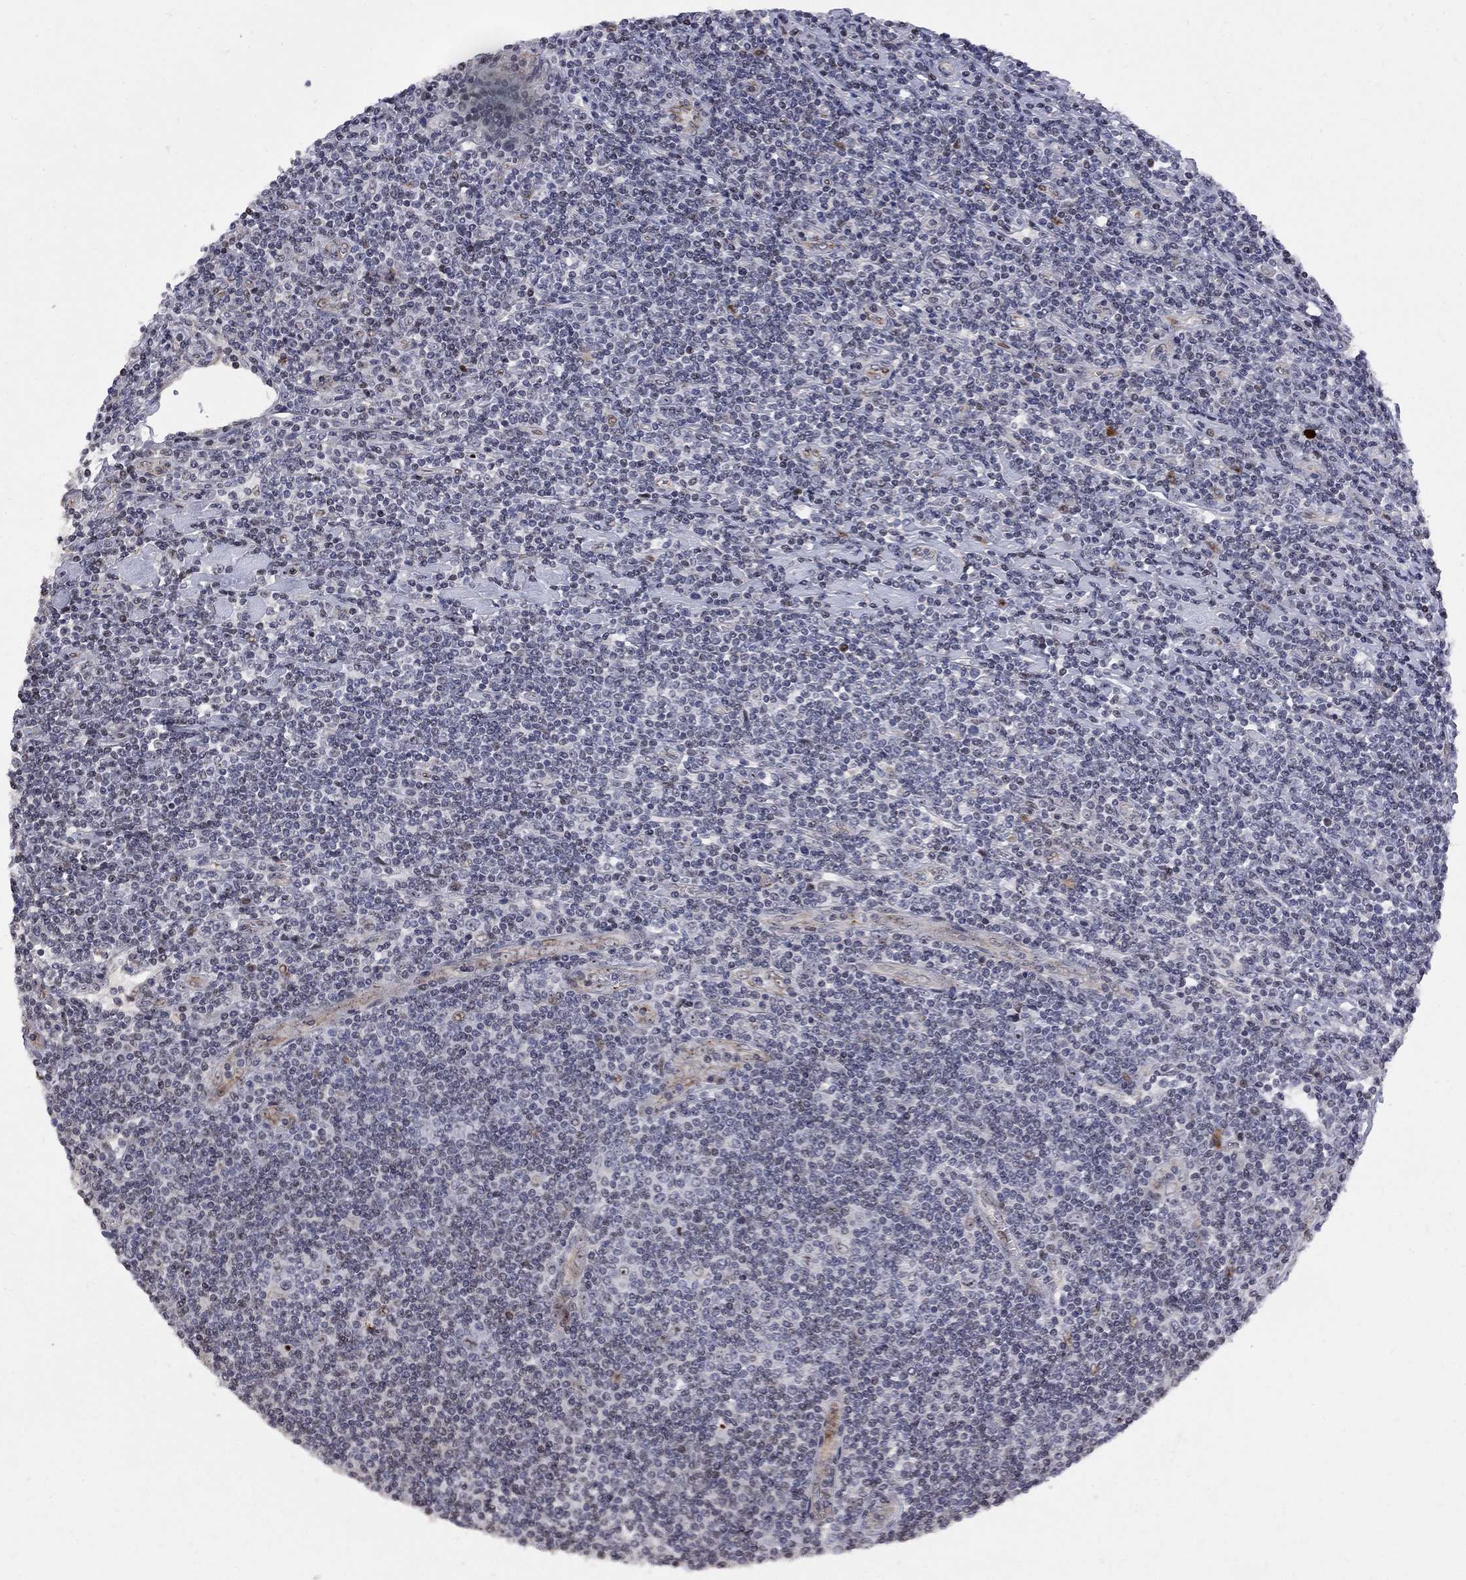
{"staining": {"intensity": "negative", "quantity": "none", "location": "none"}, "tissue": "lymphoma", "cell_type": "Tumor cells", "image_type": "cancer", "snomed": [{"axis": "morphology", "description": "Hodgkin's disease, NOS"}, {"axis": "topography", "description": "Lymph node"}], "caption": "This is an immunohistochemistry (IHC) photomicrograph of Hodgkin's disease. There is no expression in tumor cells.", "gene": "DHX33", "patient": {"sex": "male", "age": 40}}